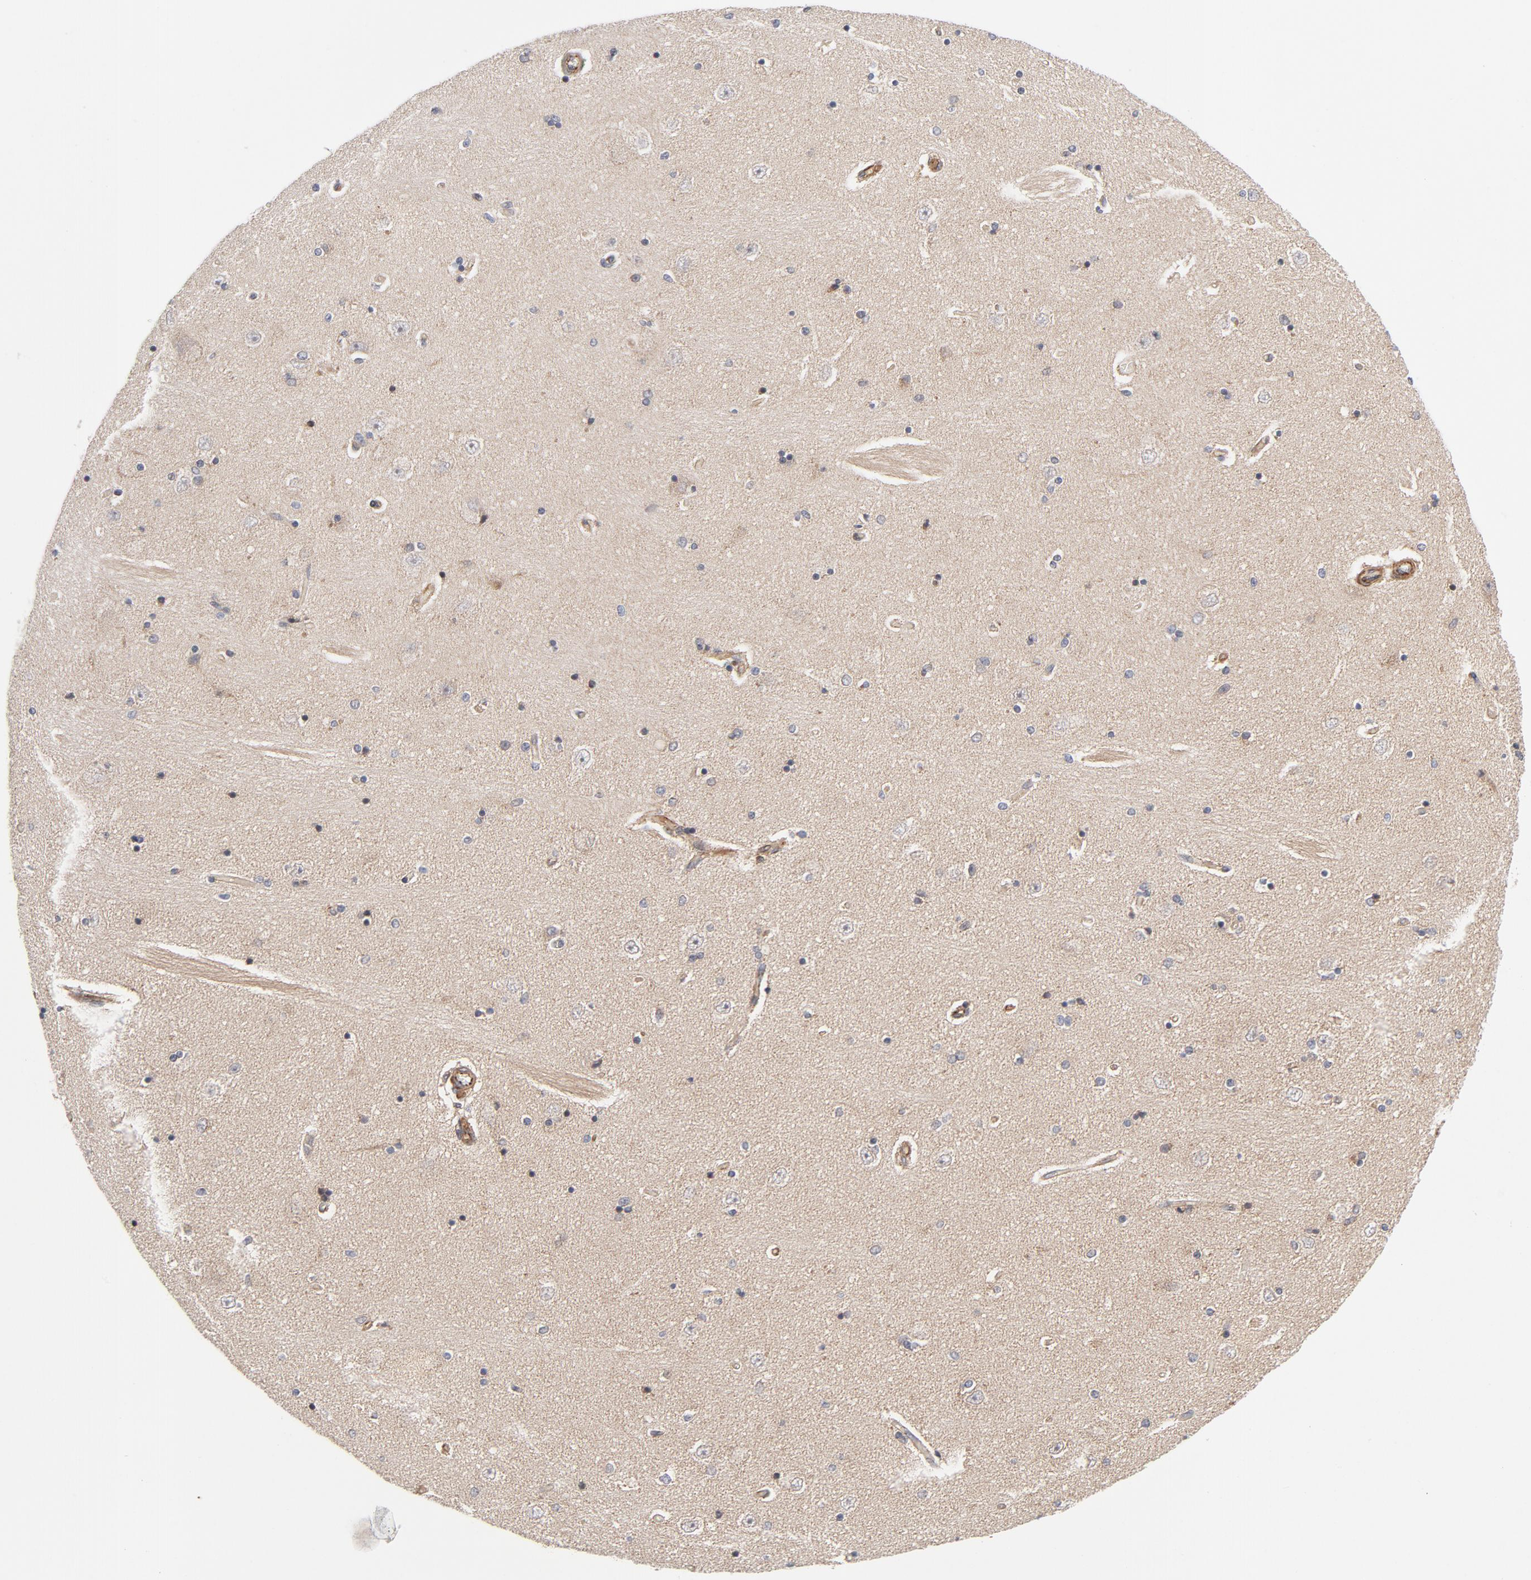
{"staining": {"intensity": "weak", "quantity": ">75%", "location": "cytoplasmic/membranous"}, "tissue": "hippocampus", "cell_type": "Glial cells", "image_type": "normal", "snomed": [{"axis": "morphology", "description": "Normal tissue, NOS"}, {"axis": "topography", "description": "Hippocampus"}], "caption": "Hippocampus was stained to show a protein in brown. There is low levels of weak cytoplasmic/membranous positivity in about >75% of glial cells. (brown staining indicates protein expression, while blue staining denotes nuclei).", "gene": "DNAAF2", "patient": {"sex": "female", "age": 54}}